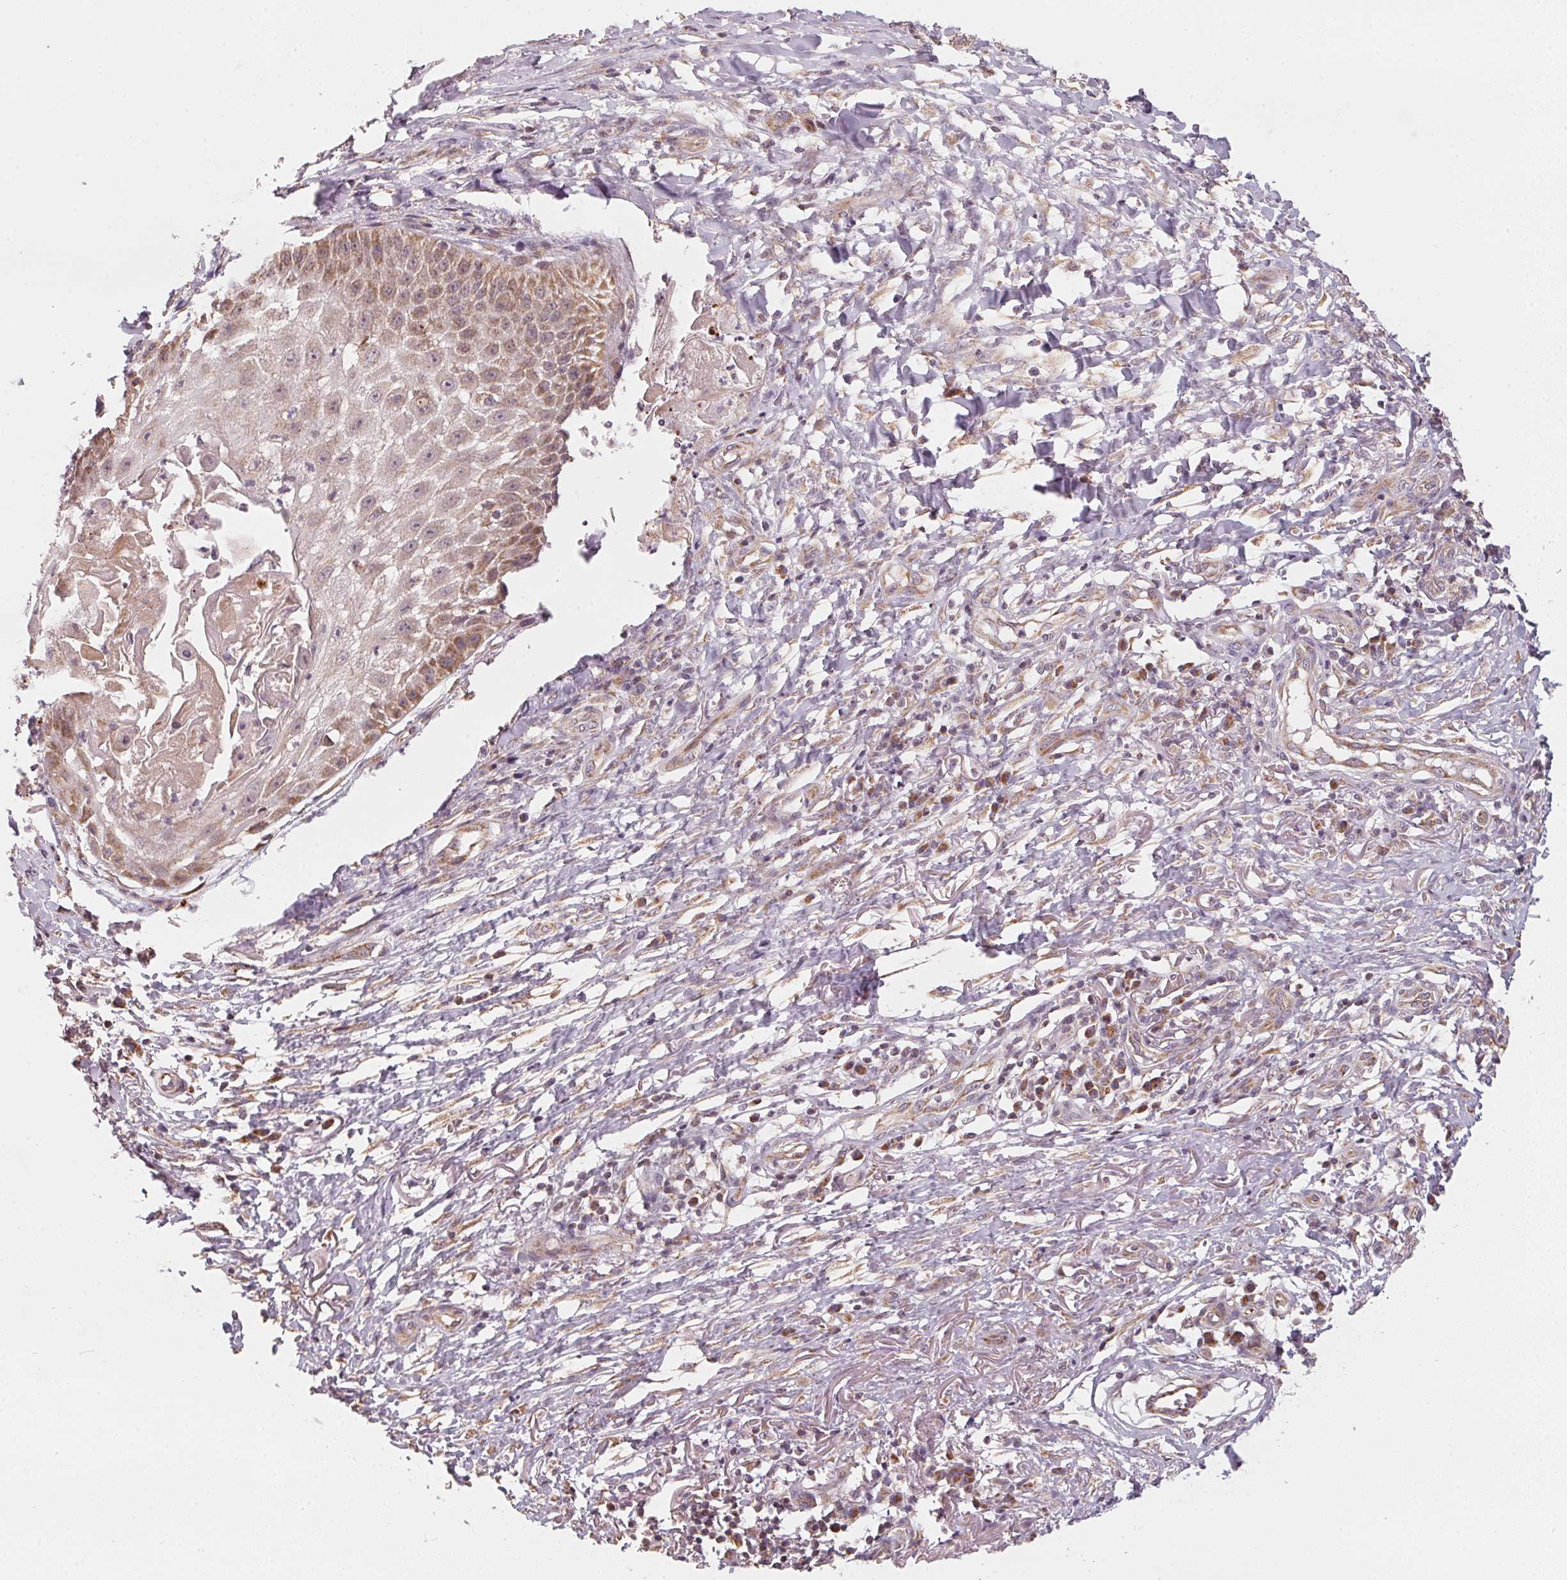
{"staining": {"intensity": "weak", "quantity": ">75%", "location": "cytoplasmic/membranous"}, "tissue": "skin cancer", "cell_type": "Tumor cells", "image_type": "cancer", "snomed": [{"axis": "morphology", "description": "Squamous cell carcinoma, NOS"}, {"axis": "topography", "description": "Skin"}], "caption": "Immunohistochemistry (IHC) micrograph of neoplastic tissue: human skin squamous cell carcinoma stained using immunohistochemistry exhibits low levels of weak protein expression localized specifically in the cytoplasmic/membranous of tumor cells, appearing as a cytoplasmic/membranous brown color.", "gene": "MATCAP1", "patient": {"sex": "male", "age": 70}}